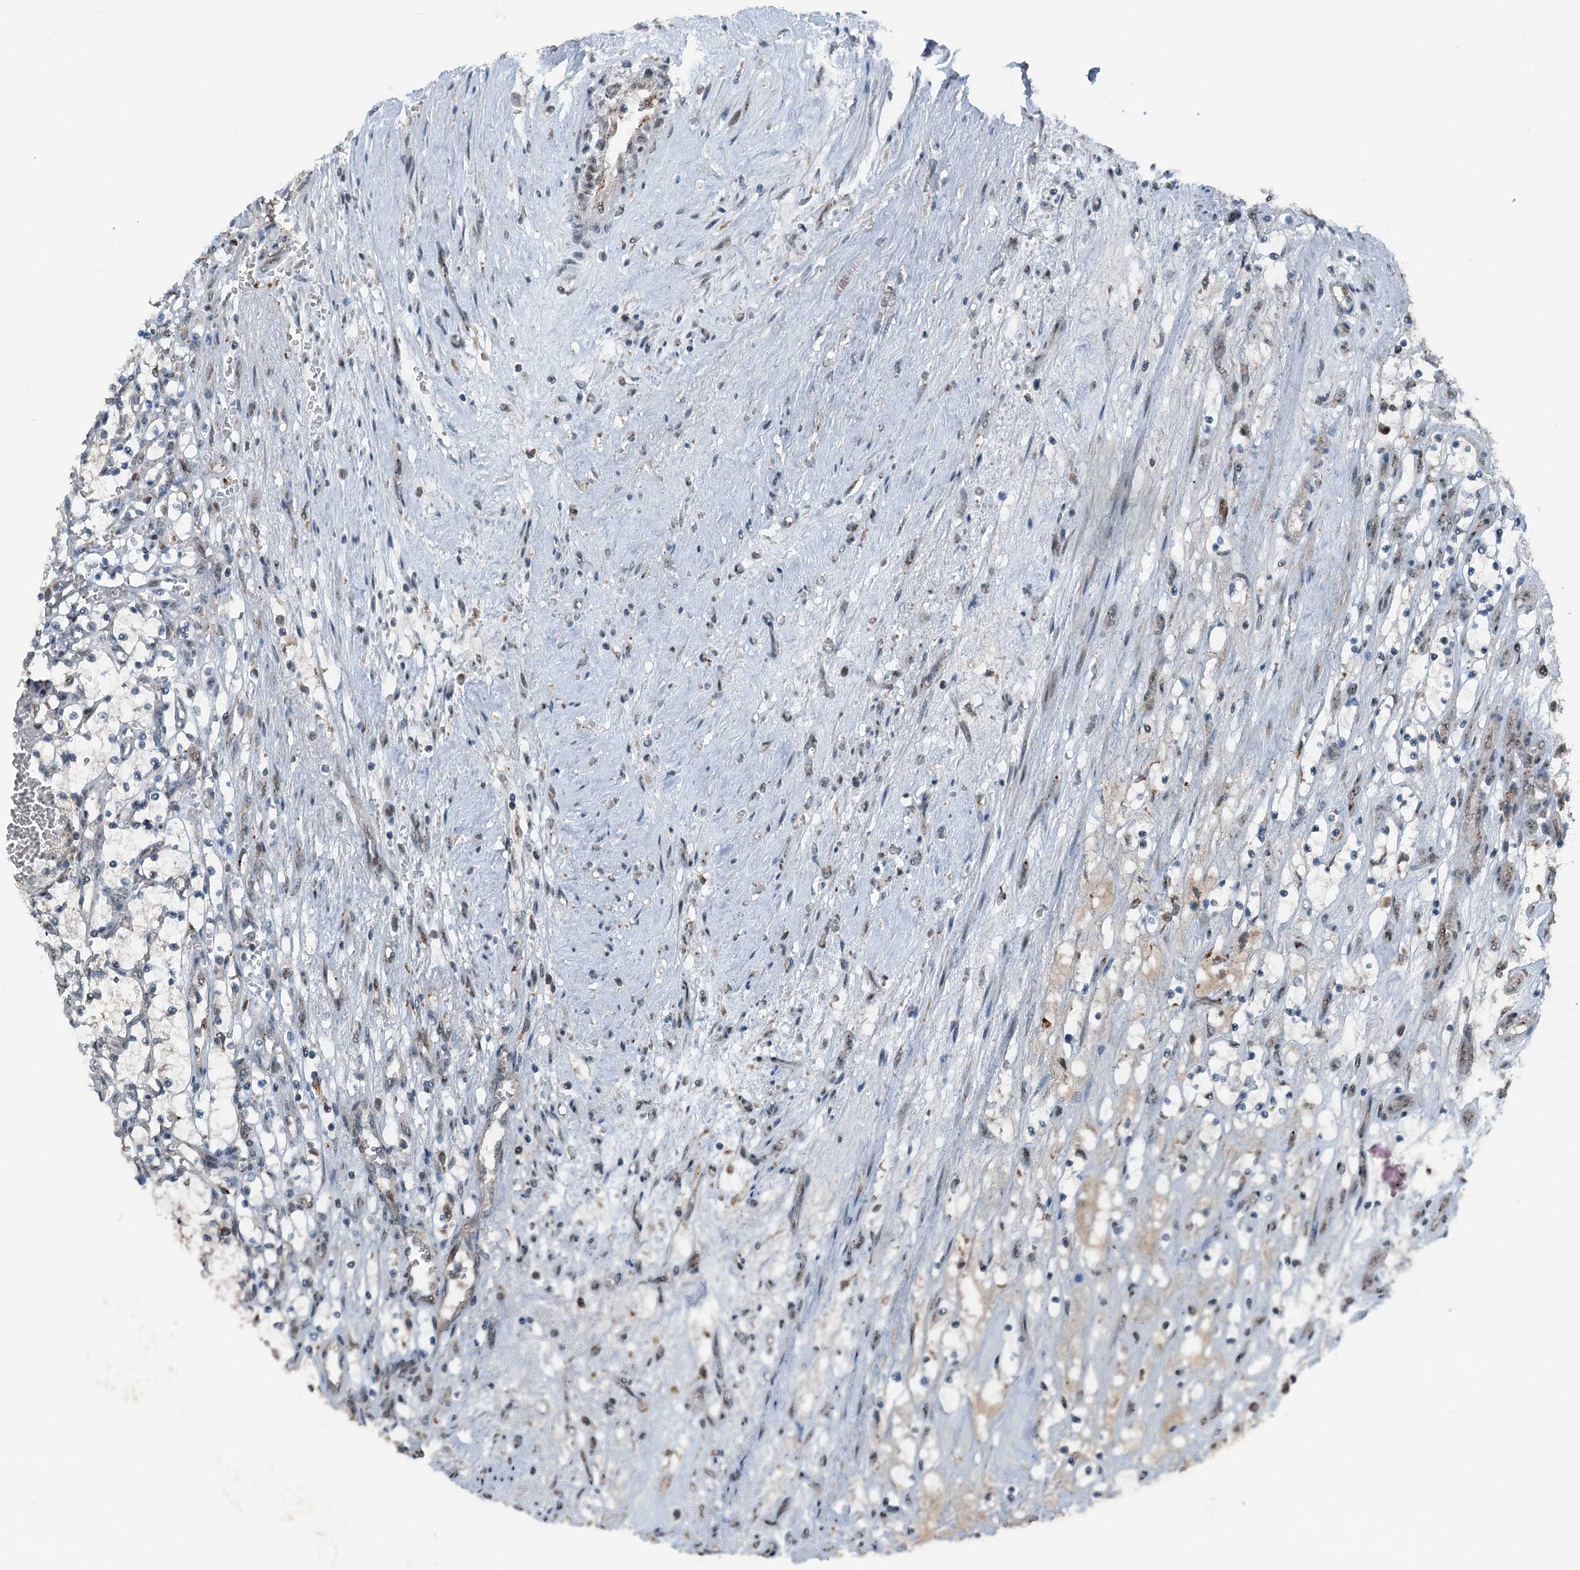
{"staining": {"intensity": "negative", "quantity": "none", "location": "none"}, "tissue": "renal cancer", "cell_type": "Tumor cells", "image_type": "cancer", "snomed": [{"axis": "morphology", "description": "Adenocarcinoma, NOS"}, {"axis": "topography", "description": "Kidney"}], "caption": "This micrograph is of renal adenocarcinoma stained with immunohistochemistry (IHC) to label a protein in brown with the nuclei are counter-stained blue. There is no staining in tumor cells.", "gene": "BMERB1", "patient": {"sex": "female", "age": 69}}